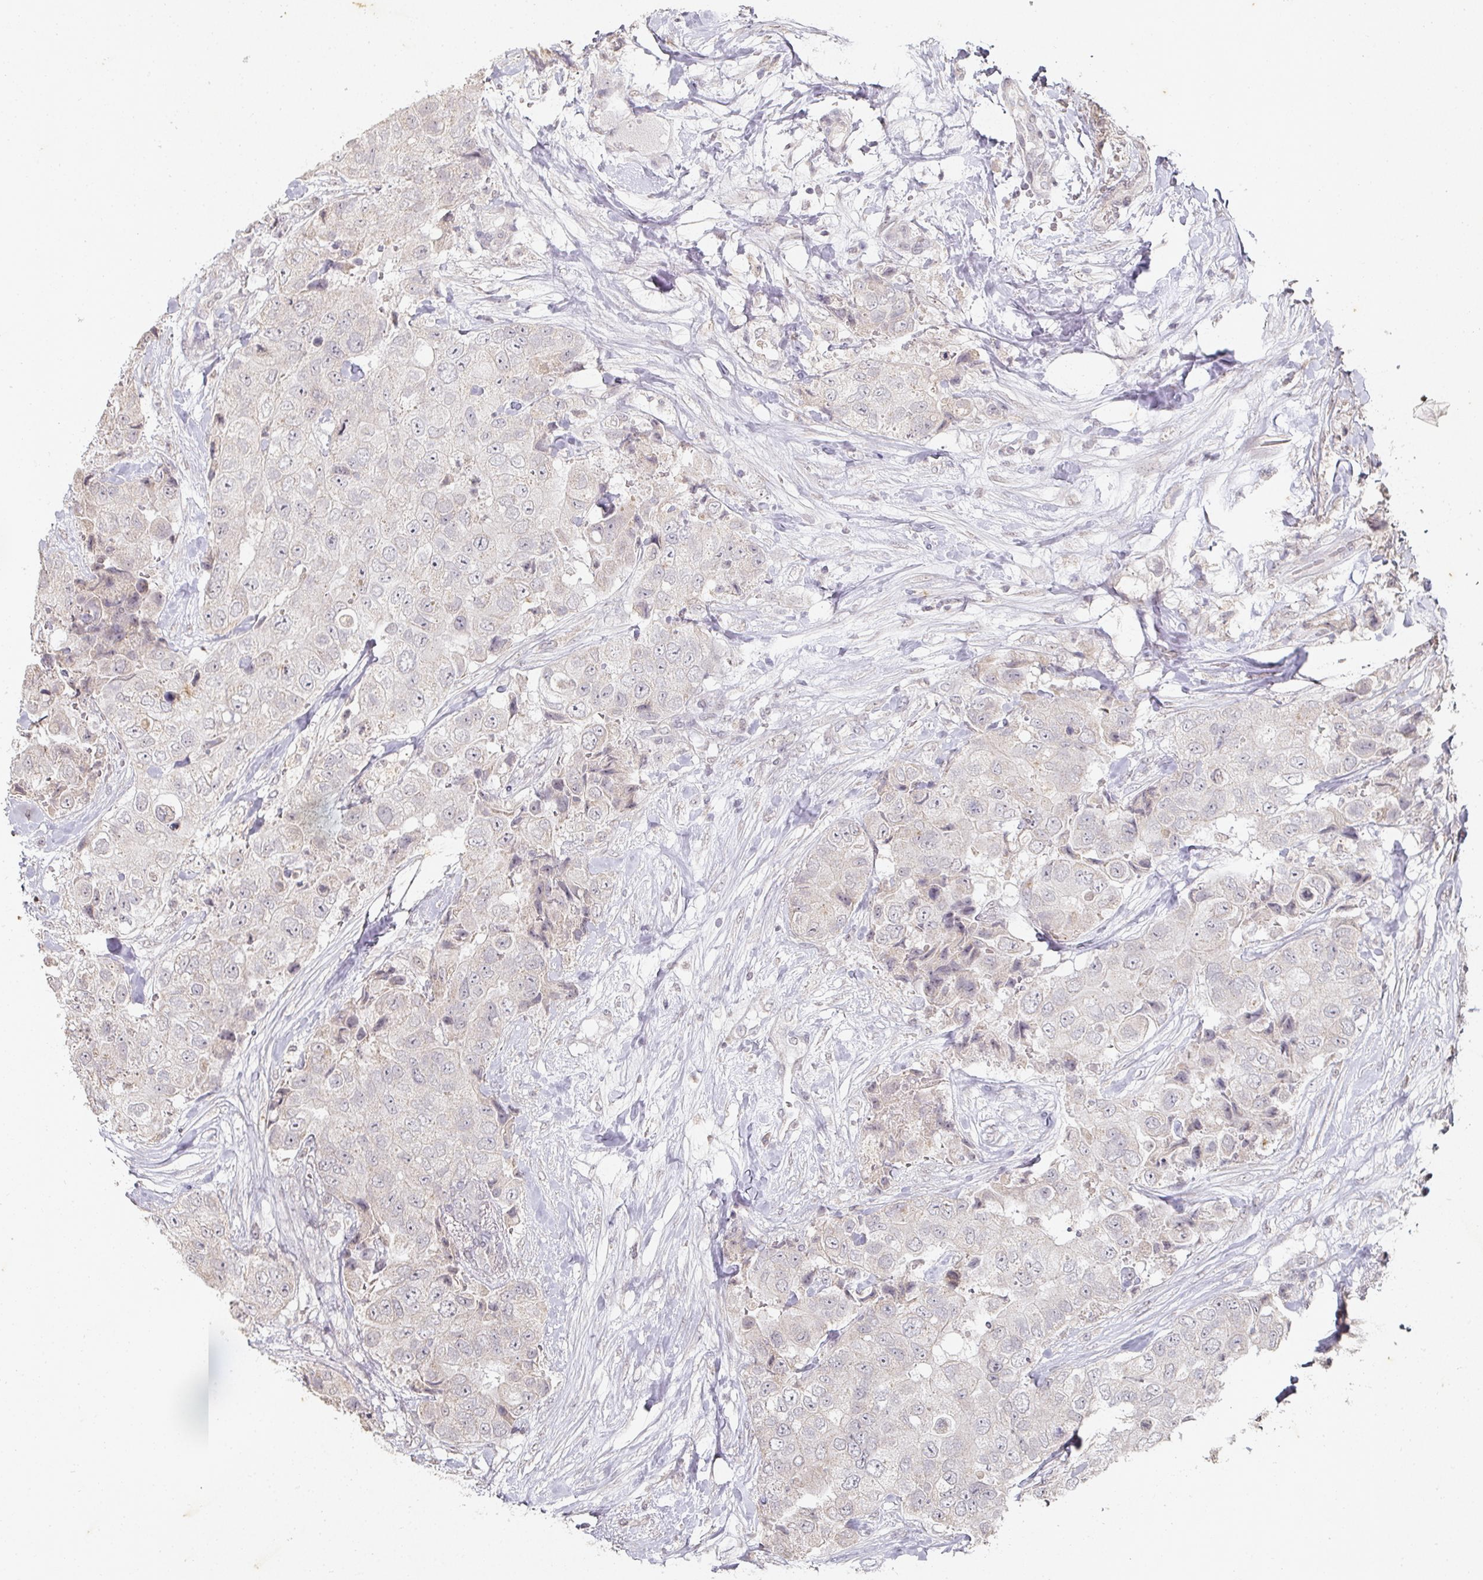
{"staining": {"intensity": "negative", "quantity": "none", "location": "none"}, "tissue": "breast cancer", "cell_type": "Tumor cells", "image_type": "cancer", "snomed": [{"axis": "morphology", "description": "Duct carcinoma"}, {"axis": "topography", "description": "Breast"}], "caption": "A photomicrograph of human infiltrating ductal carcinoma (breast) is negative for staining in tumor cells.", "gene": "CAPN5", "patient": {"sex": "female", "age": 62}}